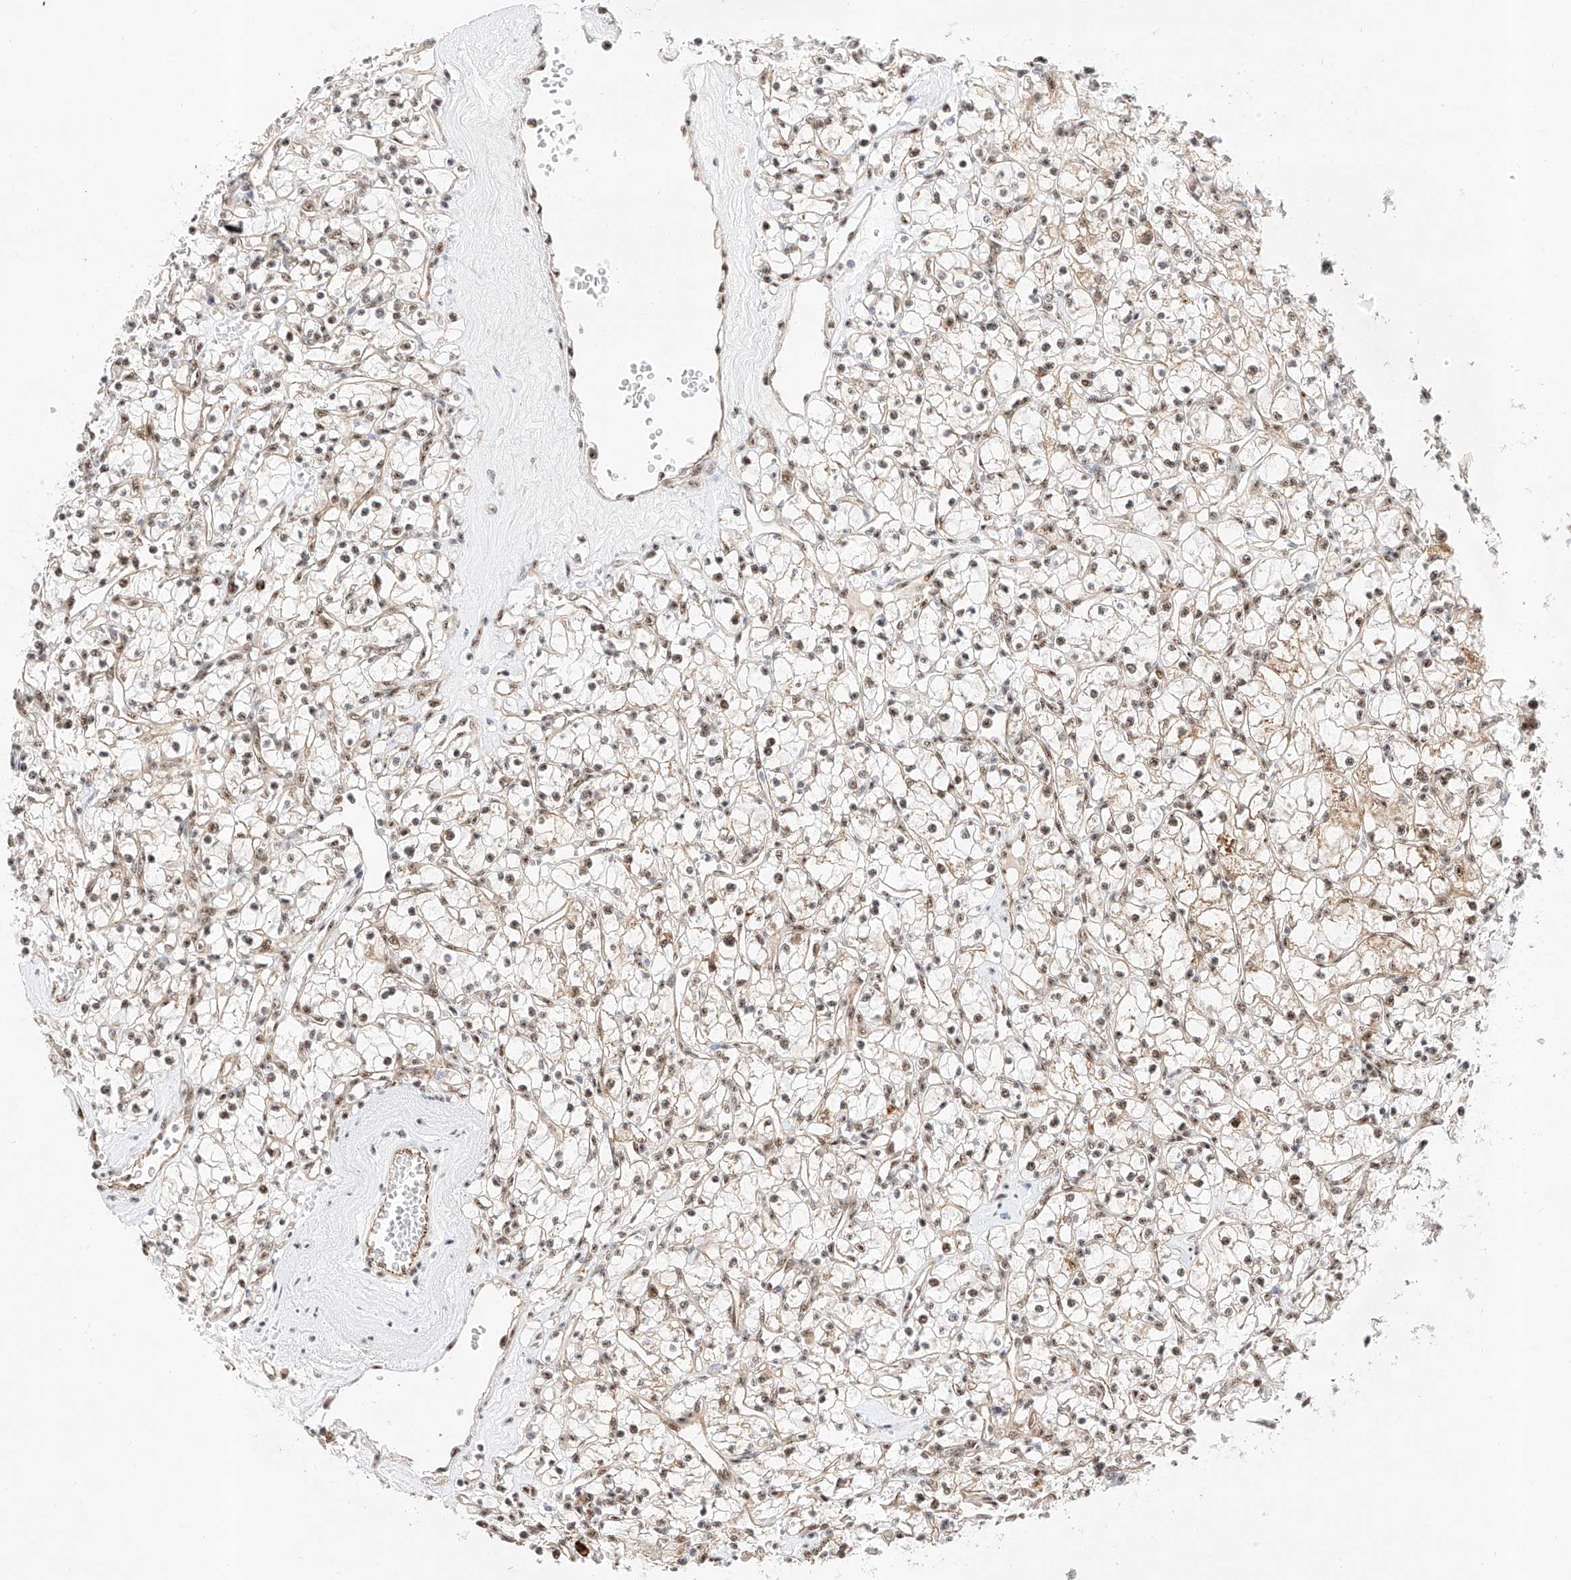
{"staining": {"intensity": "moderate", "quantity": "25%-75%", "location": "cytoplasmic/membranous,nuclear"}, "tissue": "renal cancer", "cell_type": "Tumor cells", "image_type": "cancer", "snomed": [{"axis": "morphology", "description": "Adenocarcinoma, NOS"}, {"axis": "topography", "description": "Kidney"}], "caption": "Adenocarcinoma (renal) was stained to show a protein in brown. There is medium levels of moderate cytoplasmic/membranous and nuclear expression in about 25%-75% of tumor cells. (IHC, brightfield microscopy, high magnification).", "gene": "ATXN7L2", "patient": {"sex": "female", "age": 59}}